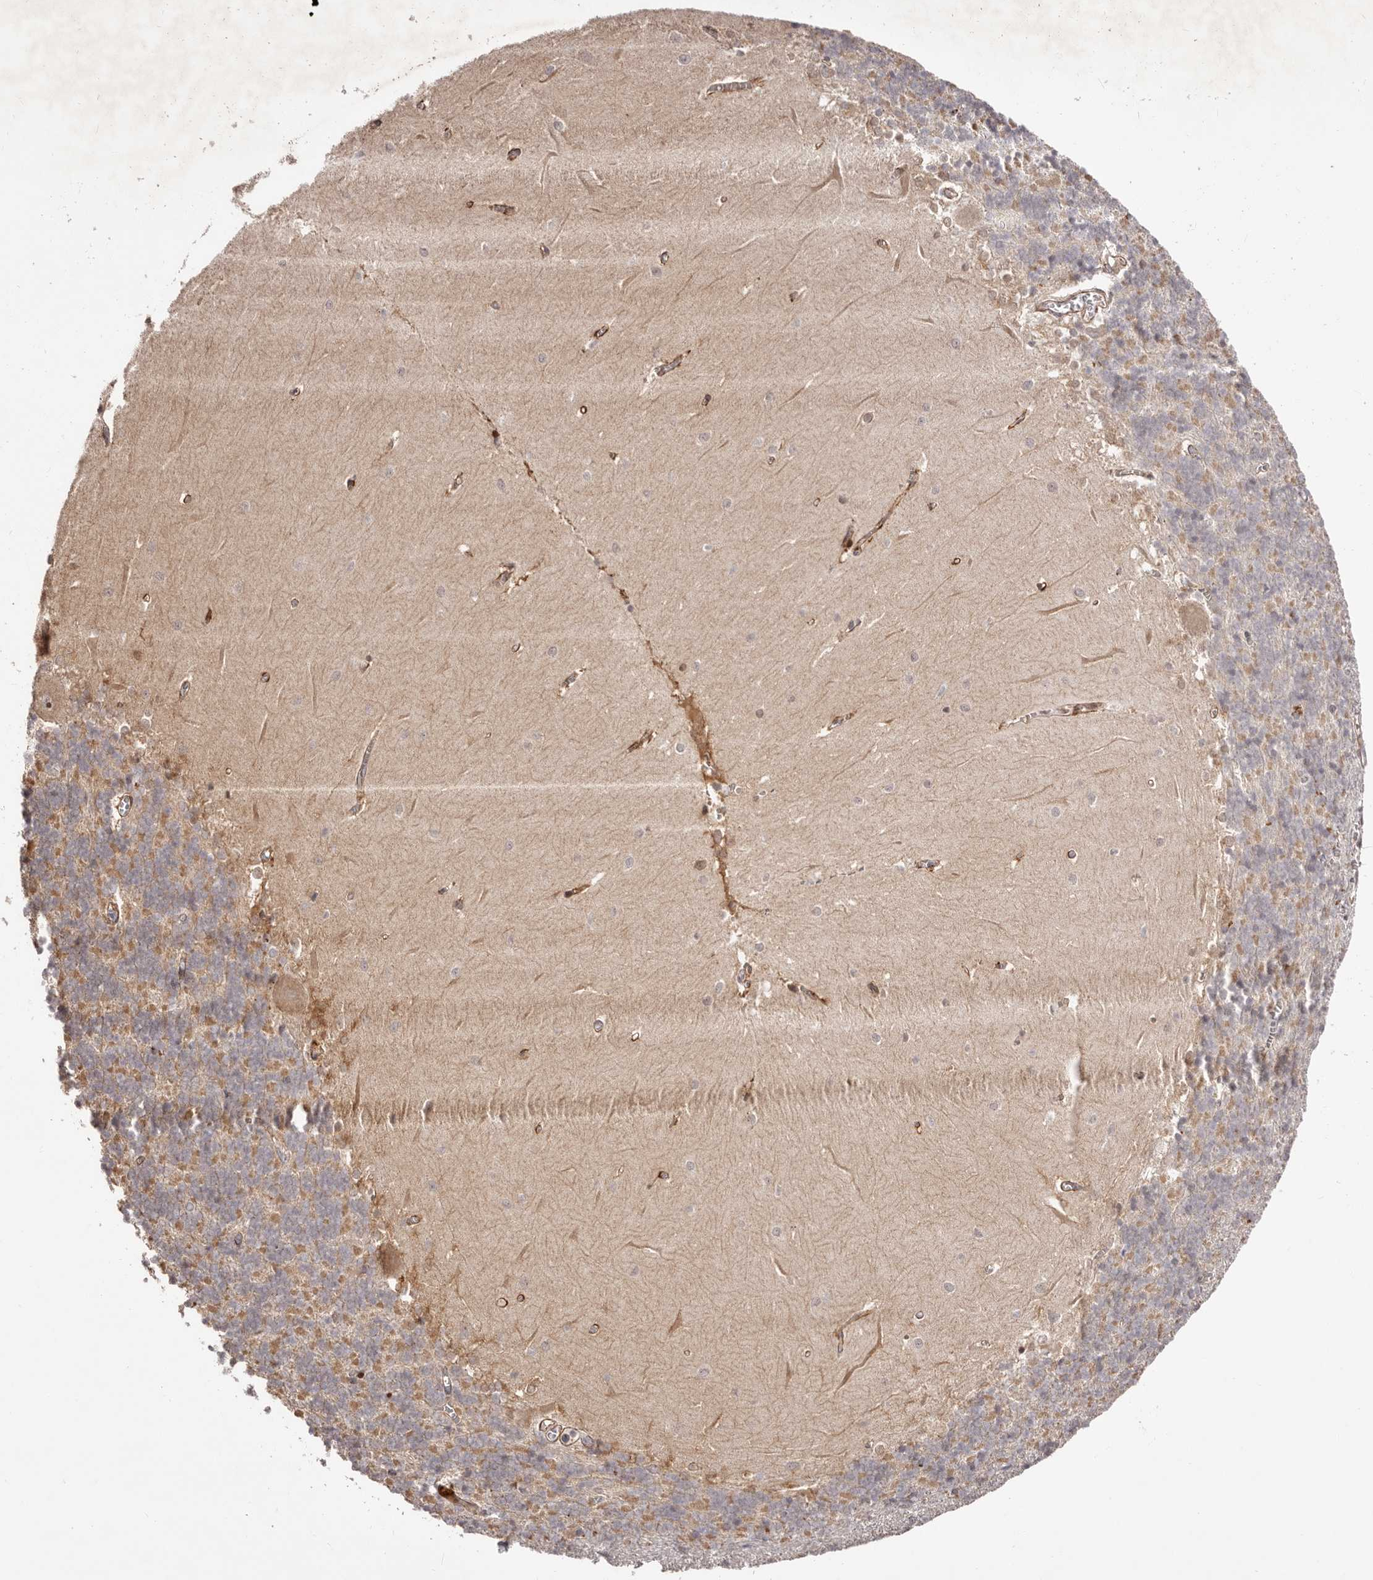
{"staining": {"intensity": "moderate", "quantity": ">75%", "location": "cytoplasmic/membranous"}, "tissue": "cerebellum", "cell_type": "Cells in granular layer", "image_type": "normal", "snomed": [{"axis": "morphology", "description": "Normal tissue, NOS"}, {"axis": "topography", "description": "Cerebellum"}], "caption": "Immunohistochemistry (IHC) image of benign cerebellum: human cerebellum stained using immunohistochemistry (IHC) demonstrates medium levels of moderate protein expression localized specifically in the cytoplasmic/membranous of cells in granular layer, appearing as a cytoplasmic/membranous brown color.", "gene": "MICAL2", "patient": {"sex": "male", "age": 37}}